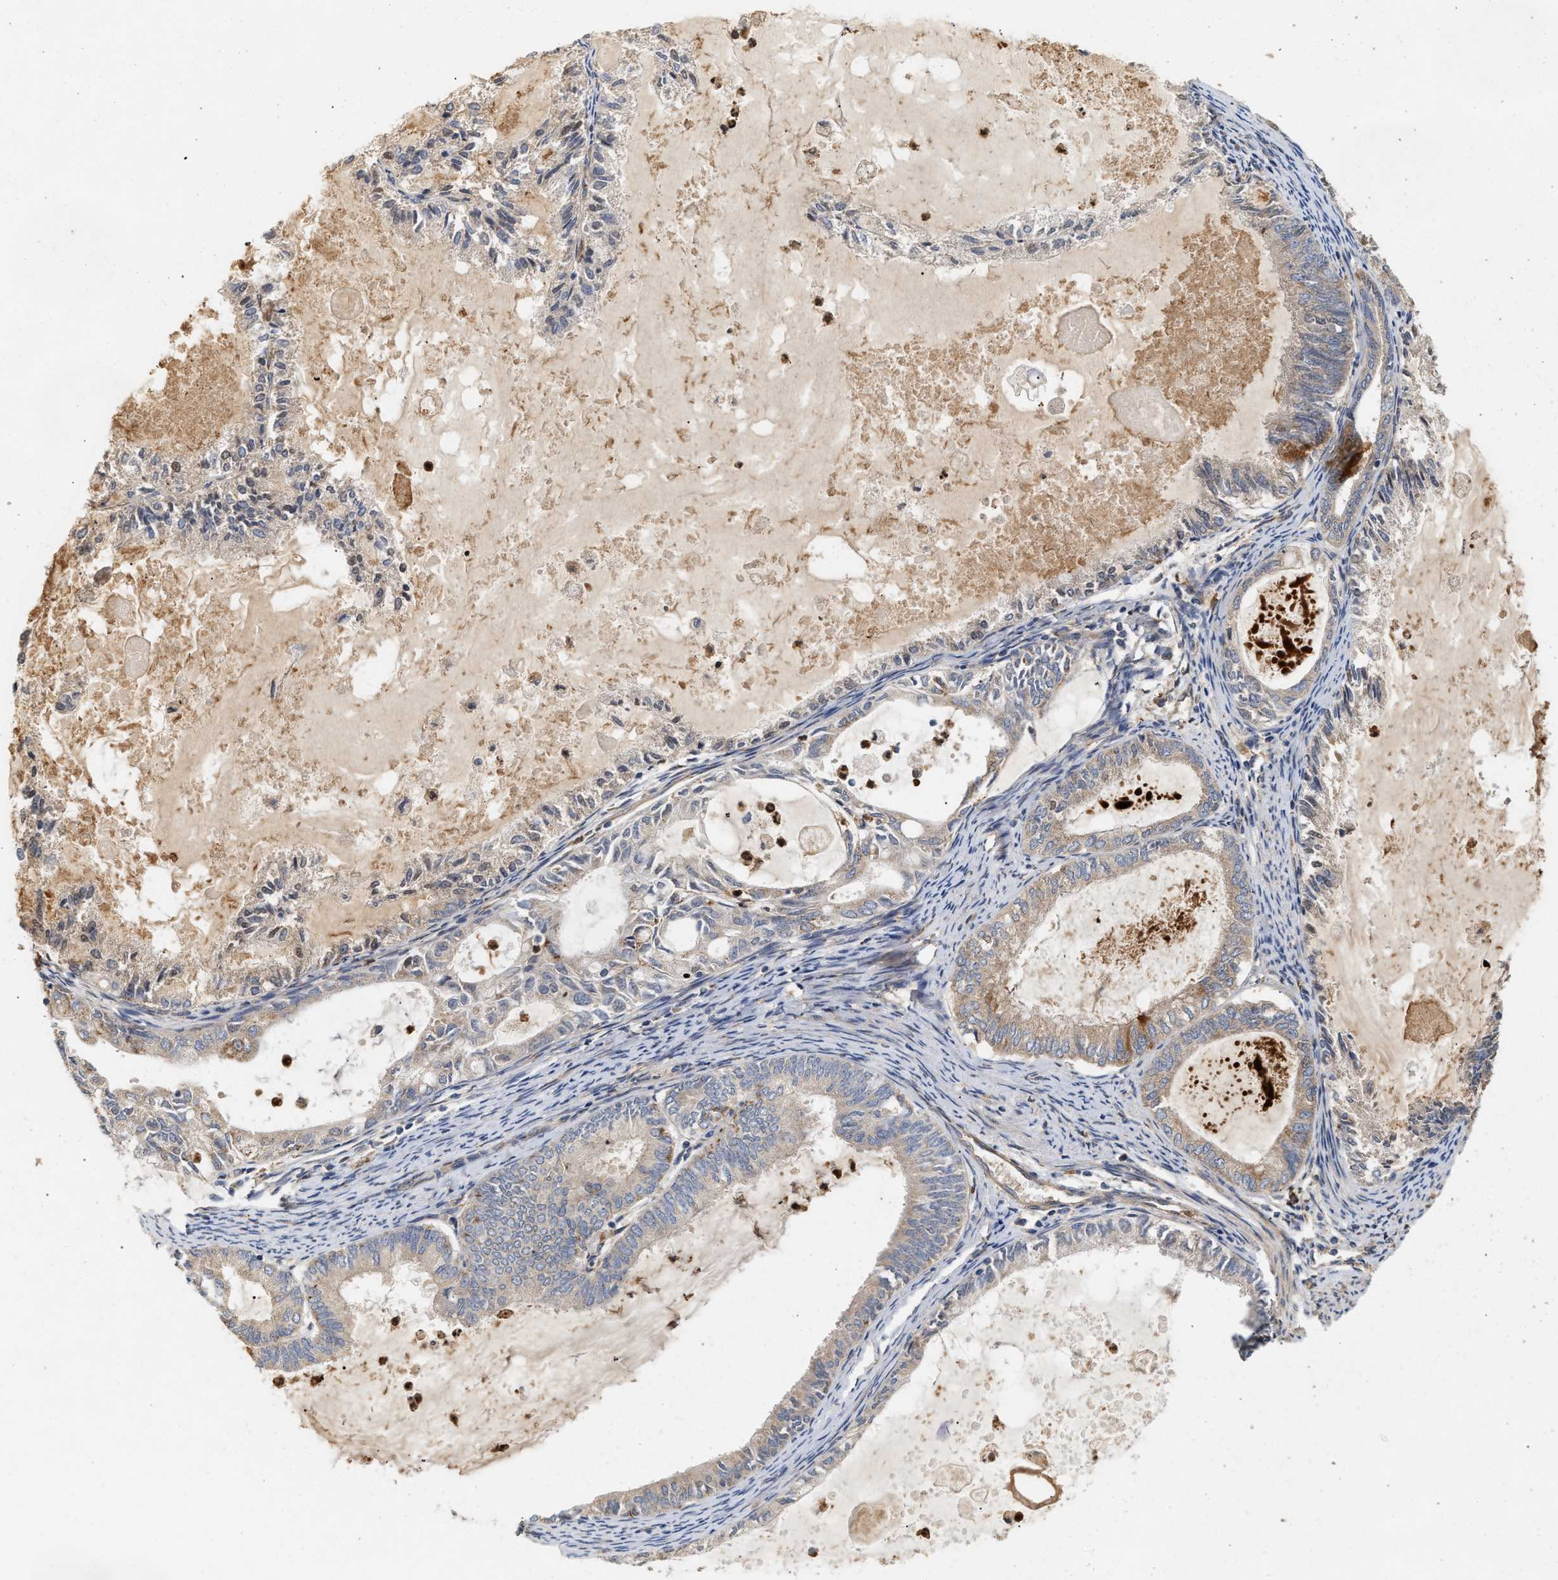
{"staining": {"intensity": "weak", "quantity": "25%-75%", "location": "cytoplasmic/membranous"}, "tissue": "endometrial cancer", "cell_type": "Tumor cells", "image_type": "cancer", "snomed": [{"axis": "morphology", "description": "Adenocarcinoma, NOS"}, {"axis": "topography", "description": "Endometrium"}], "caption": "Adenocarcinoma (endometrial) stained with immunohistochemistry demonstrates weak cytoplasmic/membranous staining in approximately 25%-75% of tumor cells.", "gene": "PLCD1", "patient": {"sex": "female", "age": 86}}